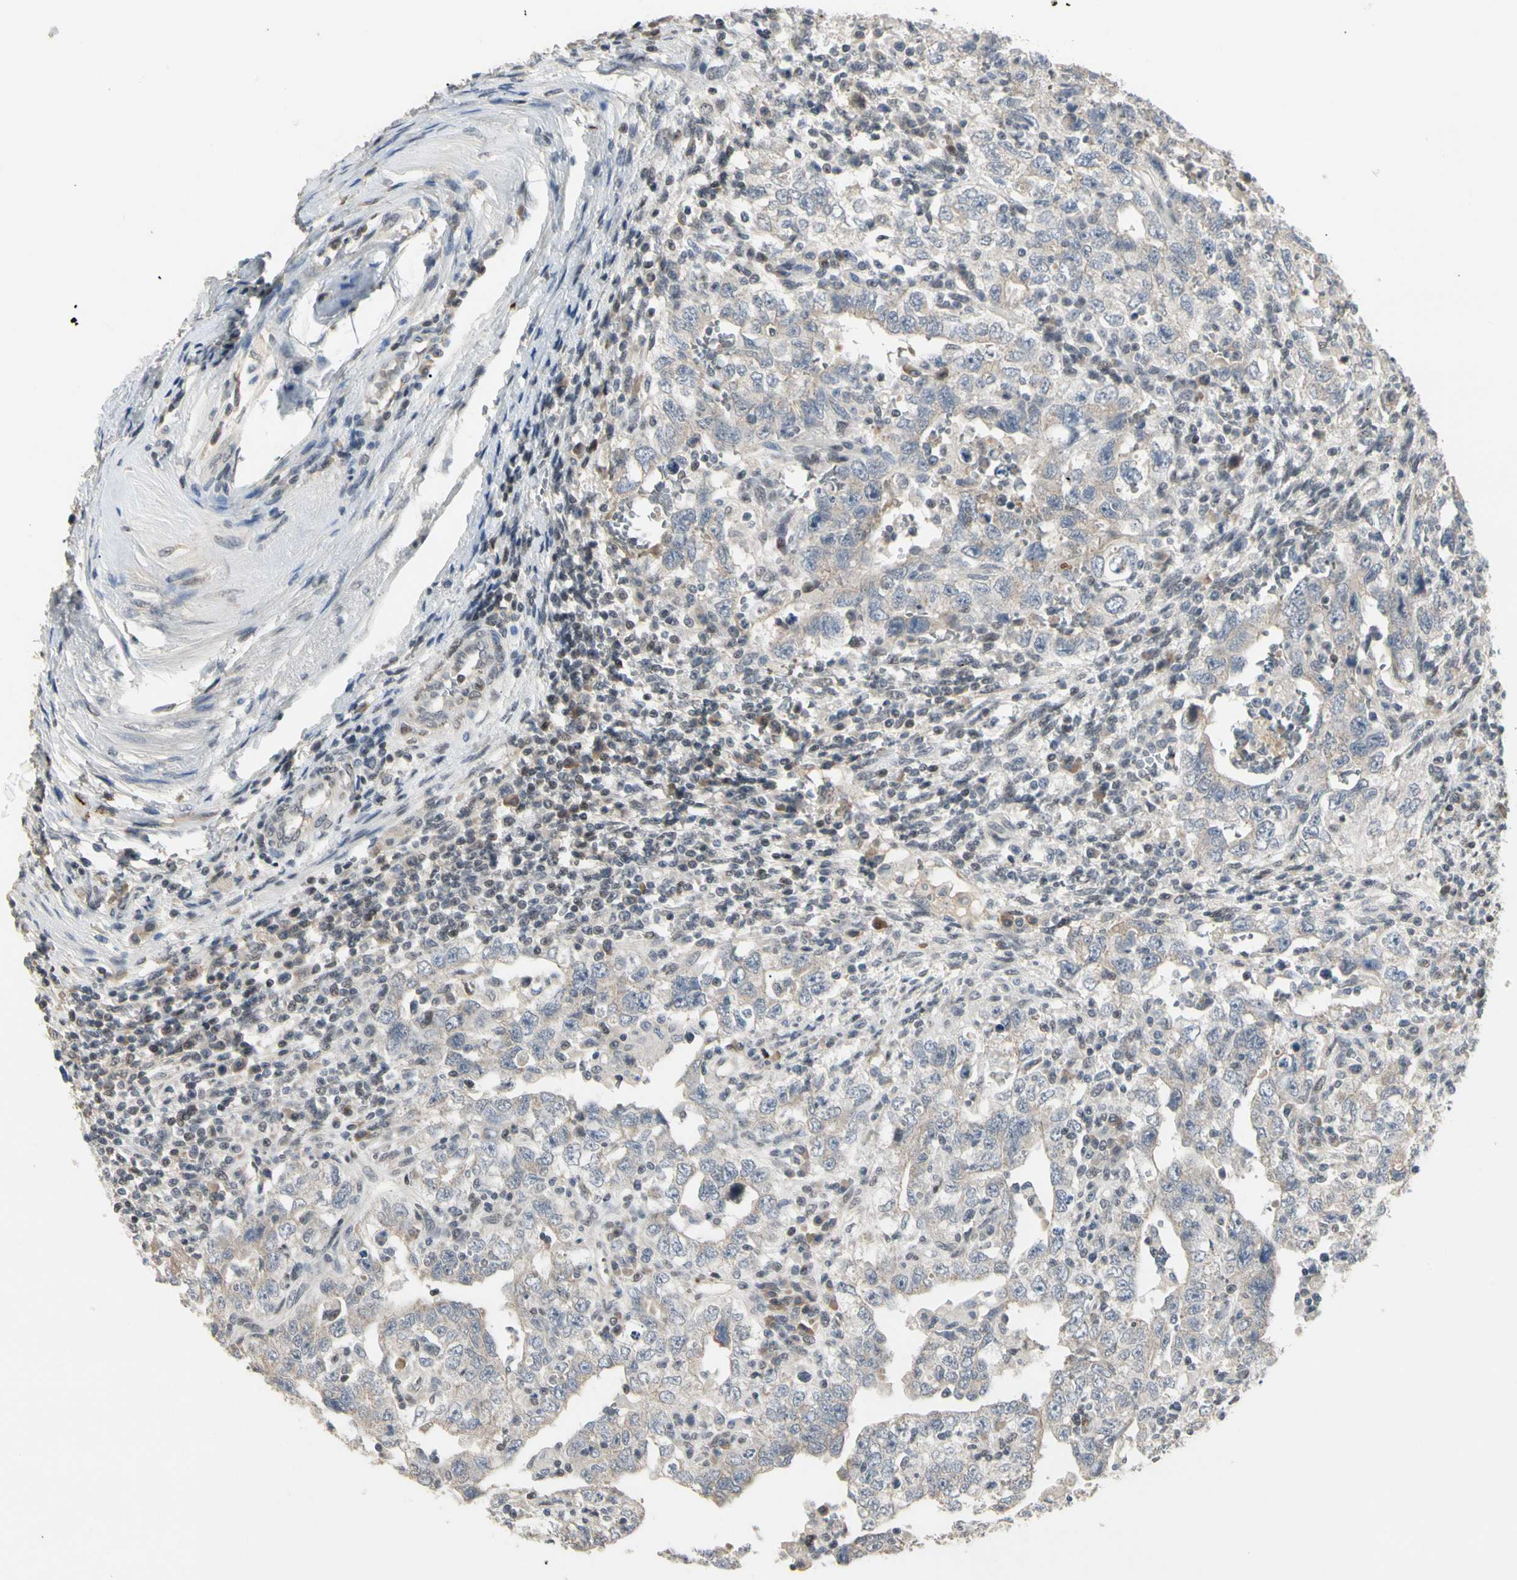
{"staining": {"intensity": "negative", "quantity": "none", "location": "none"}, "tissue": "testis cancer", "cell_type": "Tumor cells", "image_type": "cancer", "snomed": [{"axis": "morphology", "description": "Carcinoma, Embryonal, NOS"}, {"axis": "topography", "description": "Testis"}], "caption": "A high-resolution micrograph shows immunohistochemistry (IHC) staining of testis embryonal carcinoma, which displays no significant staining in tumor cells.", "gene": "GREM1", "patient": {"sex": "male", "age": 26}}